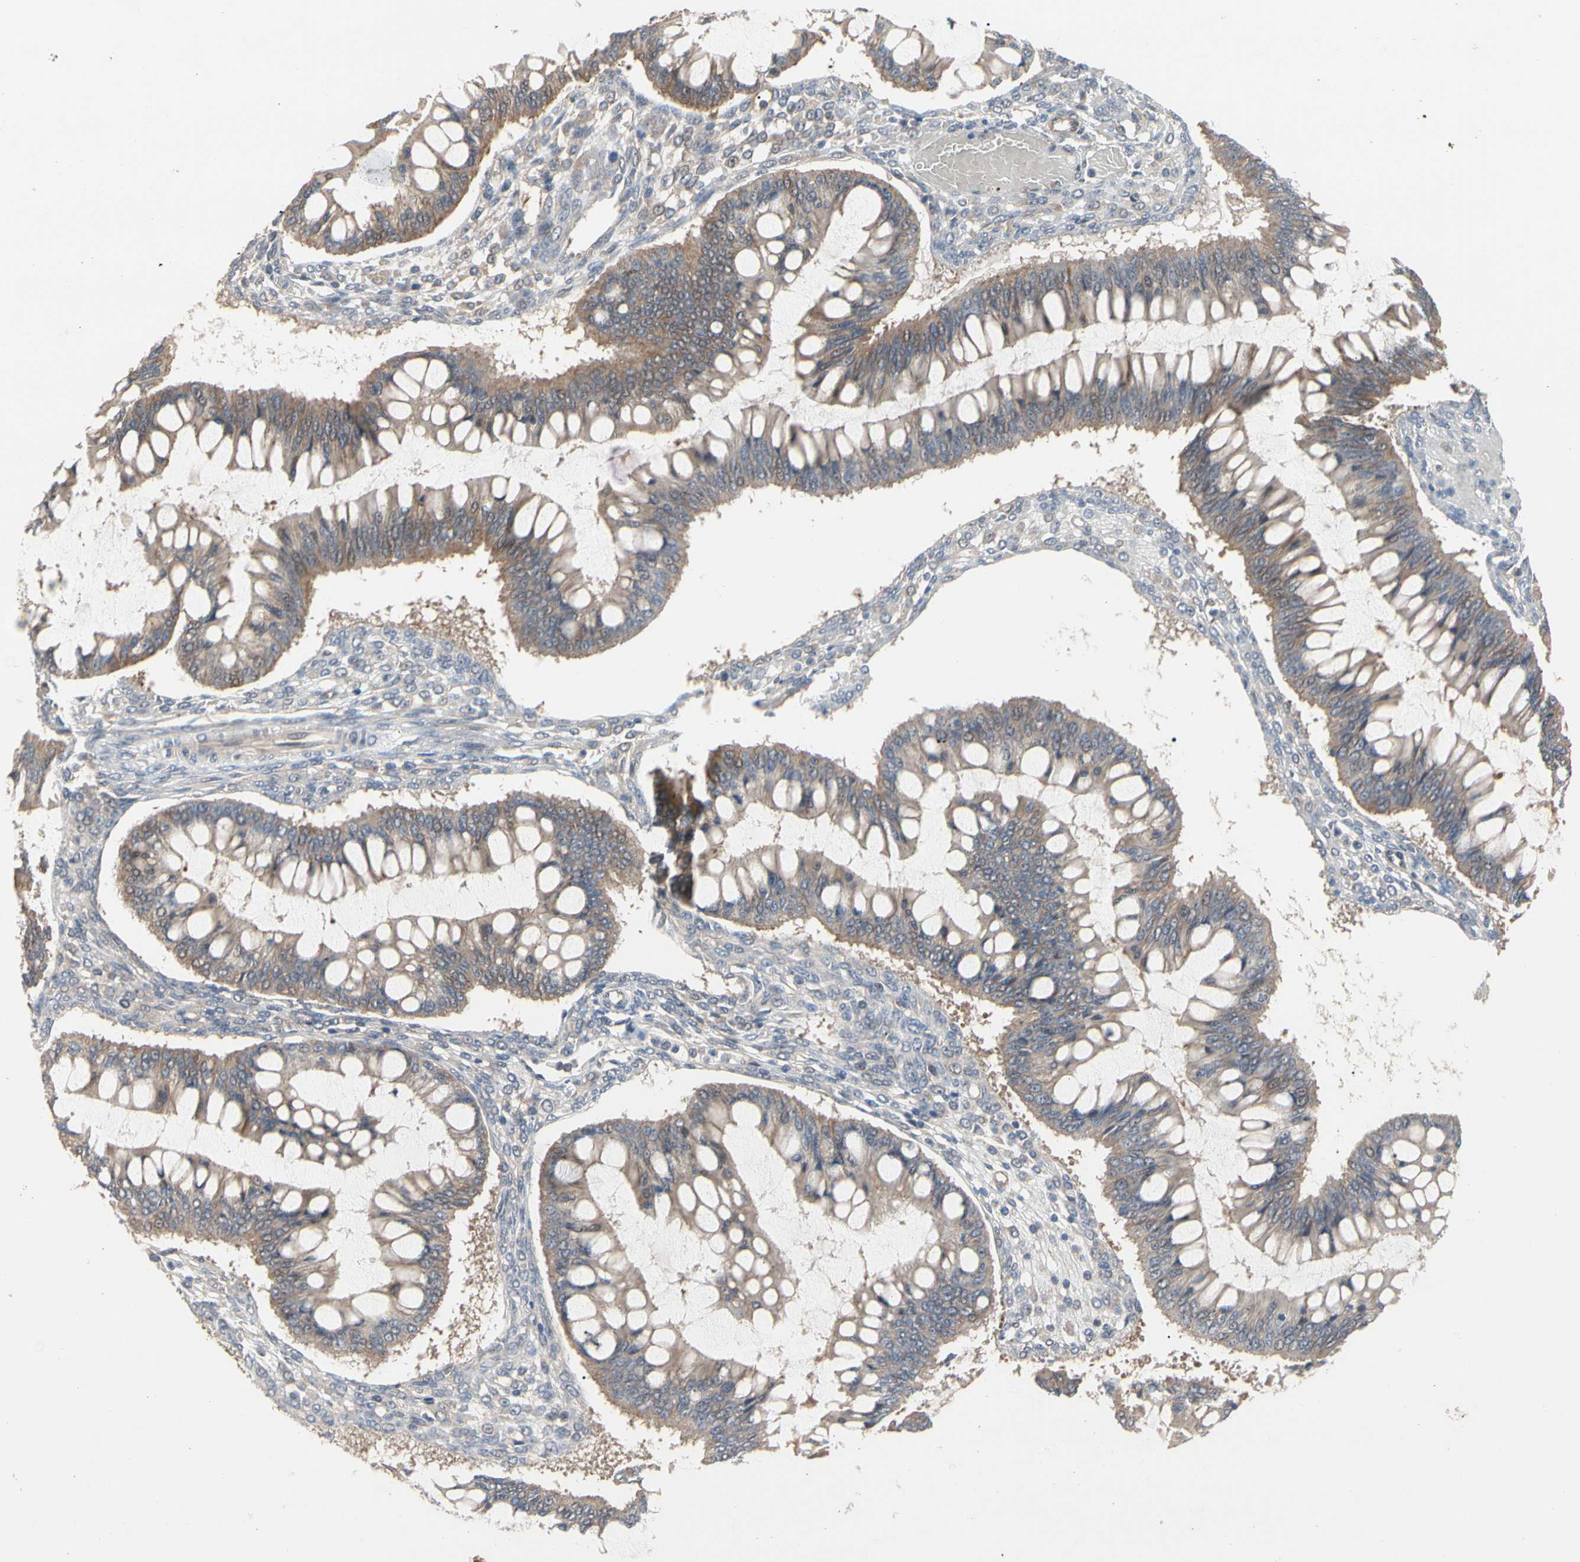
{"staining": {"intensity": "moderate", "quantity": ">75%", "location": "cytoplasmic/membranous"}, "tissue": "ovarian cancer", "cell_type": "Tumor cells", "image_type": "cancer", "snomed": [{"axis": "morphology", "description": "Cystadenocarcinoma, mucinous, NOS"}, {"axis": "topography", "description": "Ovary"}], "caption": "A medium amount of moderate cytoplasmic/membranous expression is identified in about >75% of tumor cells in ovarian cancer tissue. (IHC, brightfield microscopy, high magnification).", "gene": "DPP8", "patient": {"sex": "female", "age": 73}}